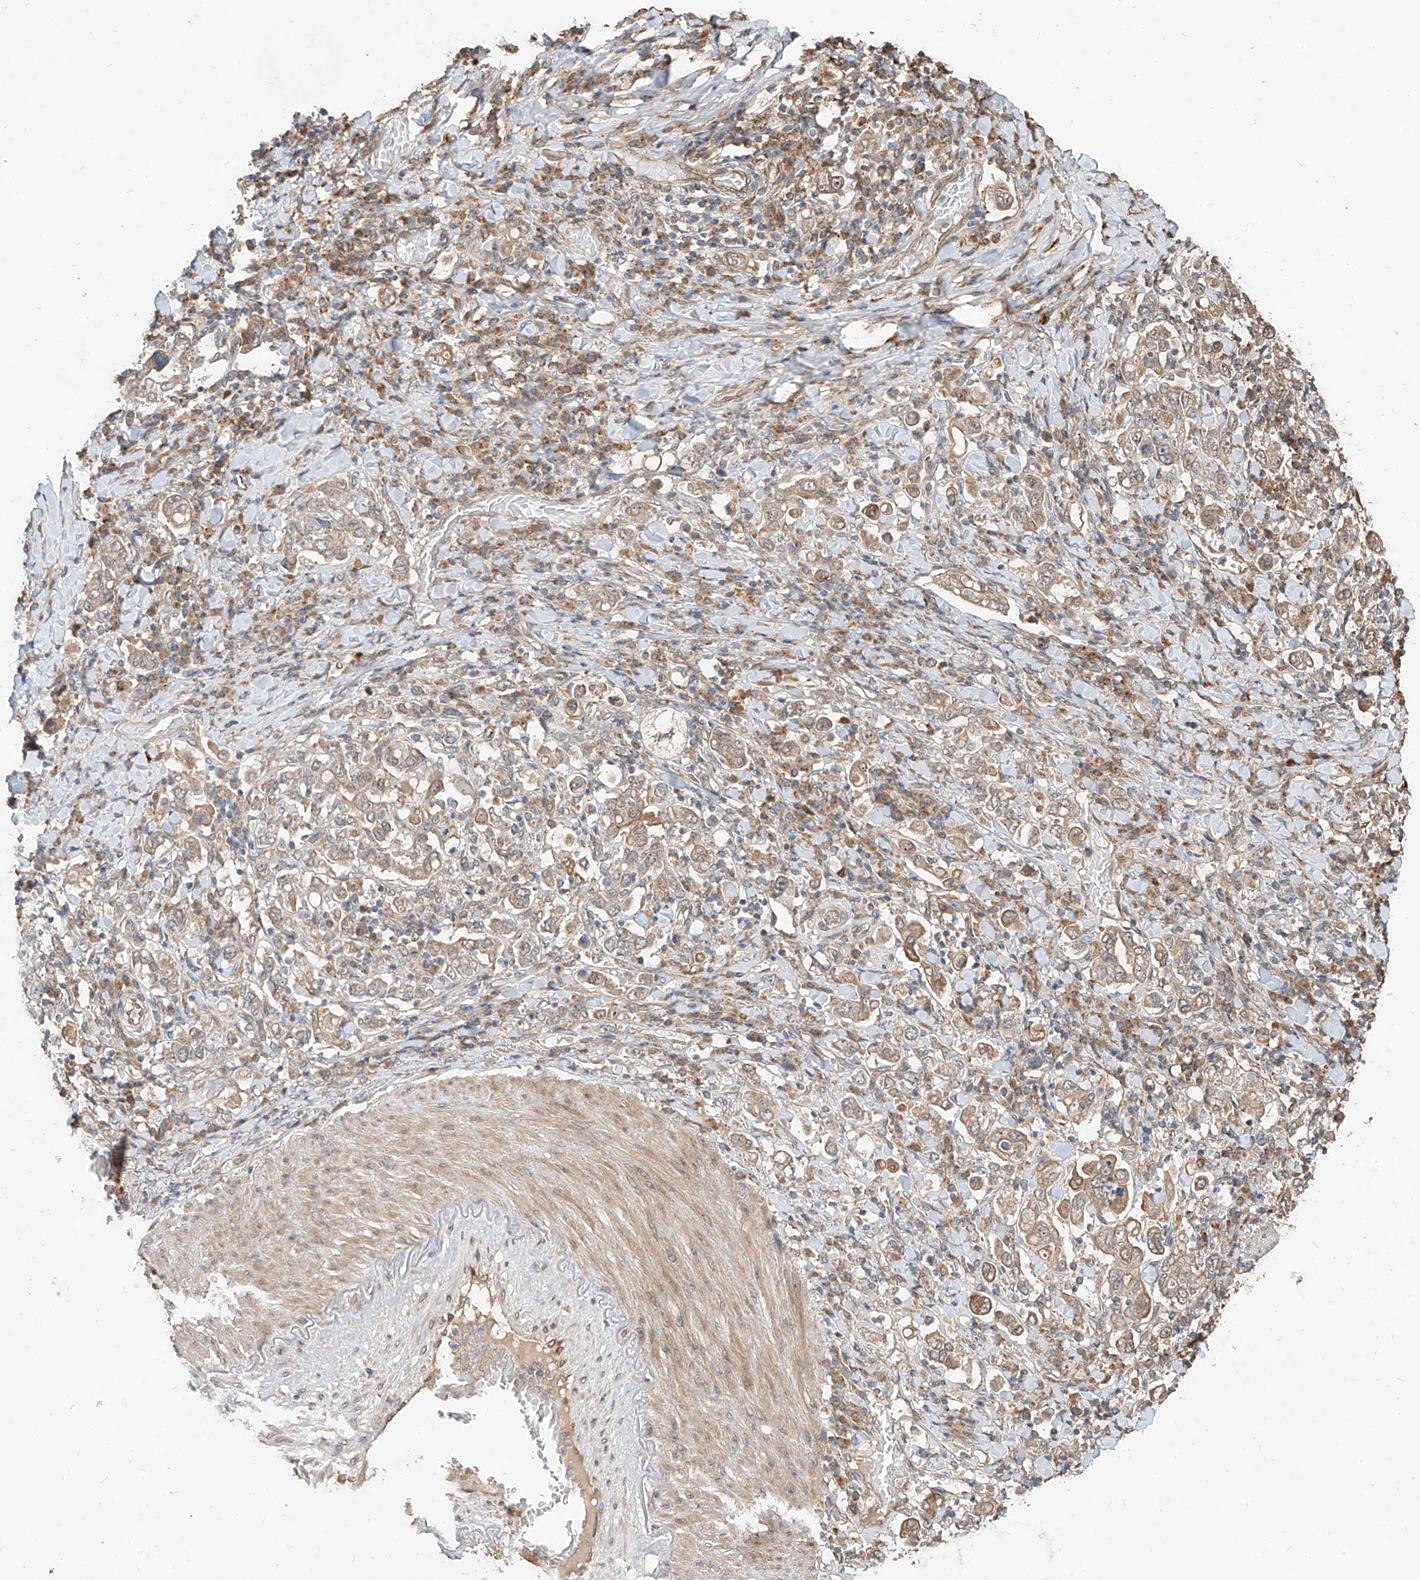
{"staining": {"intensity": "weak", "quantity": "25%-75%", "location": "cytoplasmic/membranous"}, "tissue": "stomach cancer", "cell_type": "Tumor cells", "image_type": "cancer", "snomed": [{"axis": "morphology", "description": "Adenocarcinoma, NOS"}, {"axis": "topography", "description": "Stomach, upper"}], "caption": "A histopathology image of human stomach adenocarcinoma stained for a protein demonstrates weak cytoplasmic/membranous brown staining in tumor cells.", "gene": "STX19", "patient": {"sex": "male", "age": 62}}